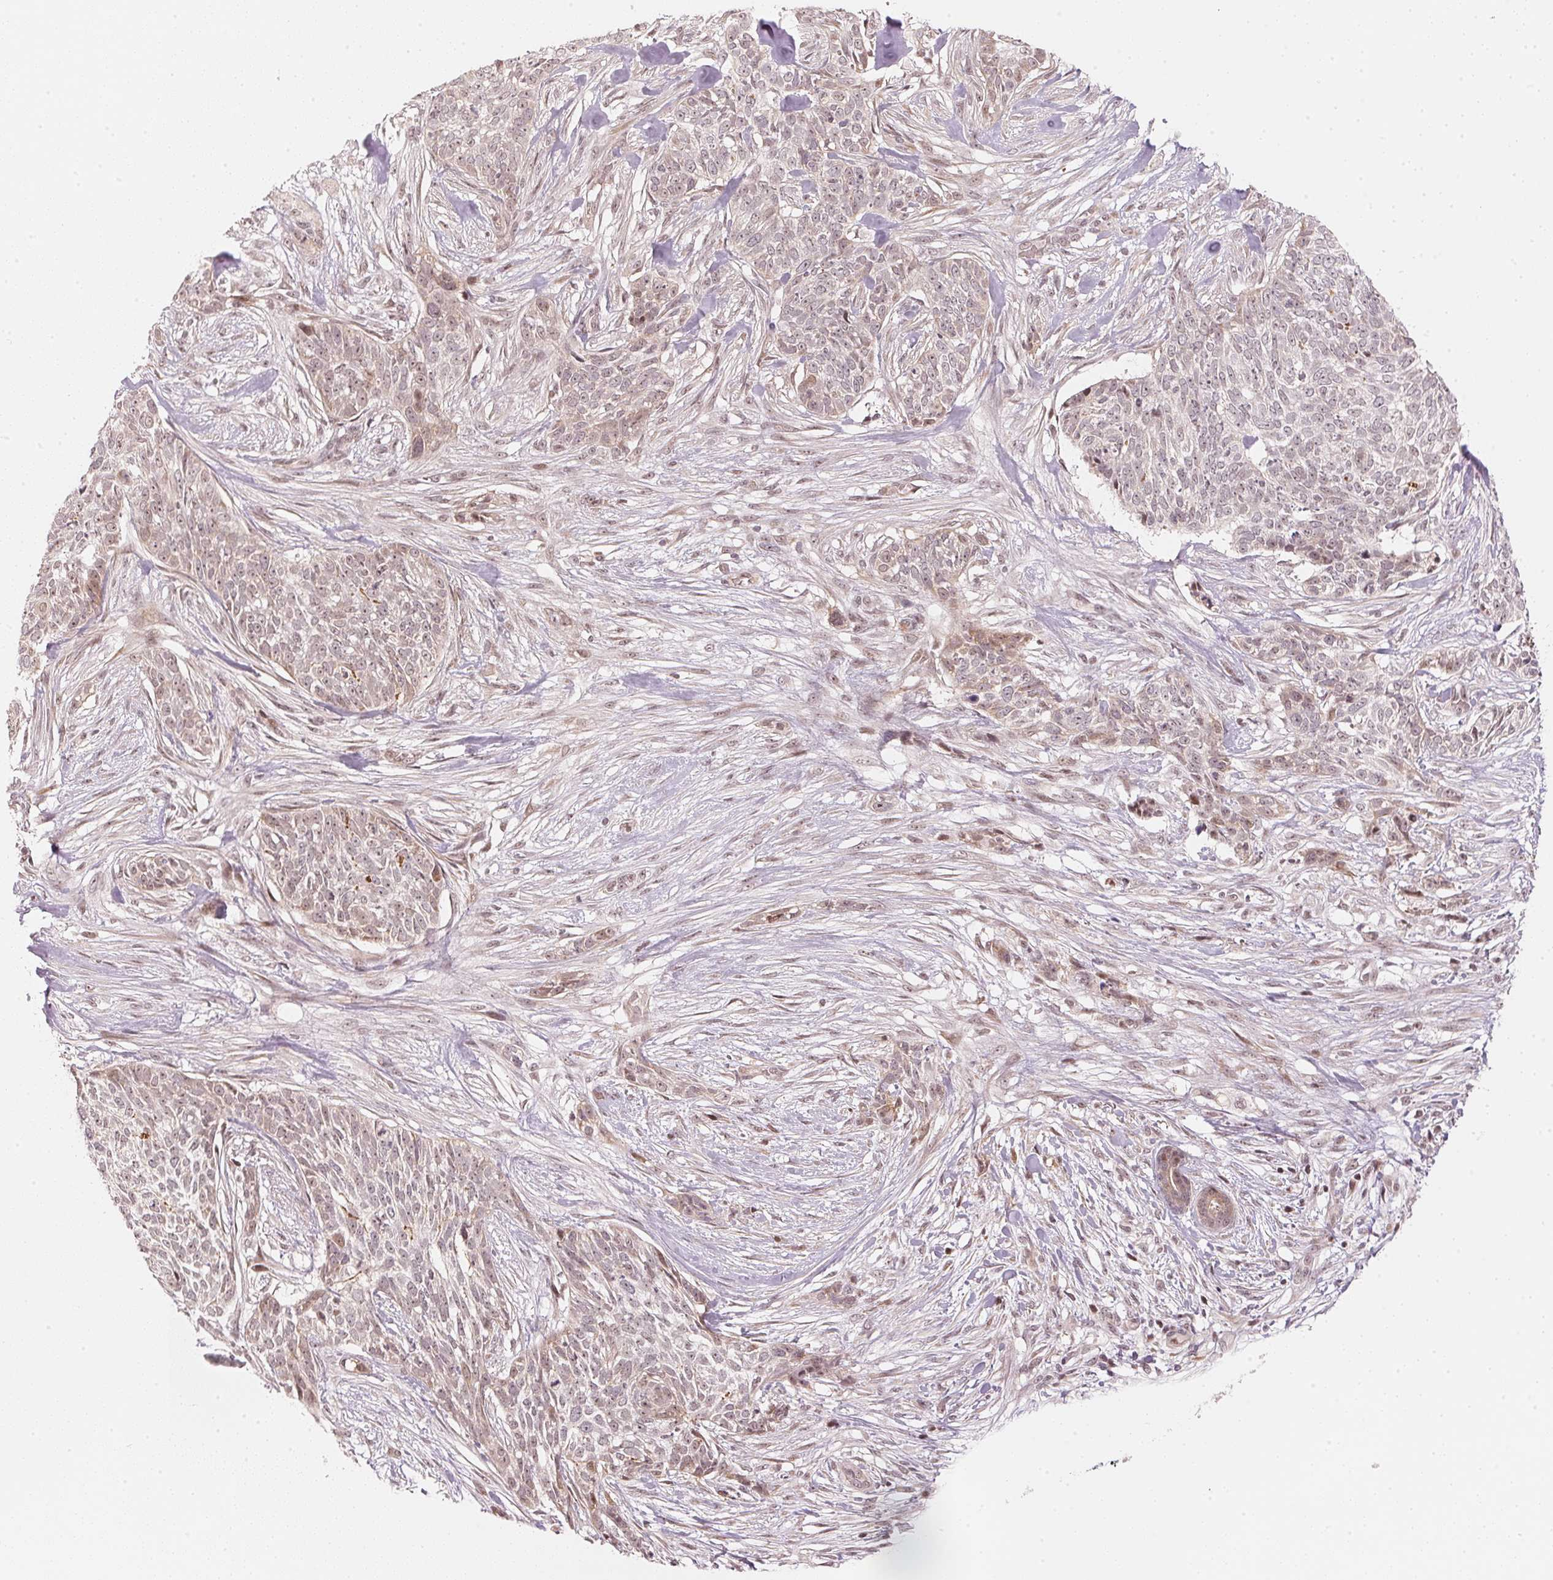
{"staining": {"intensity": "weak", "quantity": "25%-75%", "location": "cytoplasmic/membranous,nuclear"}, "tissue": "skin cancer", "cell_type": "Tumor cells", "image_type": "cancer", "snomed": [{"axis": "morphology", "description": "Basal cell carcinoma"}, {"axis": "topography", "description": "Skin"}], "caption": "High-magnification brightfield microscopy of skin cancer (basal cell carcinoma) stained with DAB (3,3'-diaminobenzidine) (brown) and counterstained with hematoxylin (blue). tumor cells exhibit weak cytoplasmic/membranous and nuclear positivity is appreciated in approximately25%-75% of cells.", "gene": "KAT6A", "patient": {"sex": "male", "age": 74}}